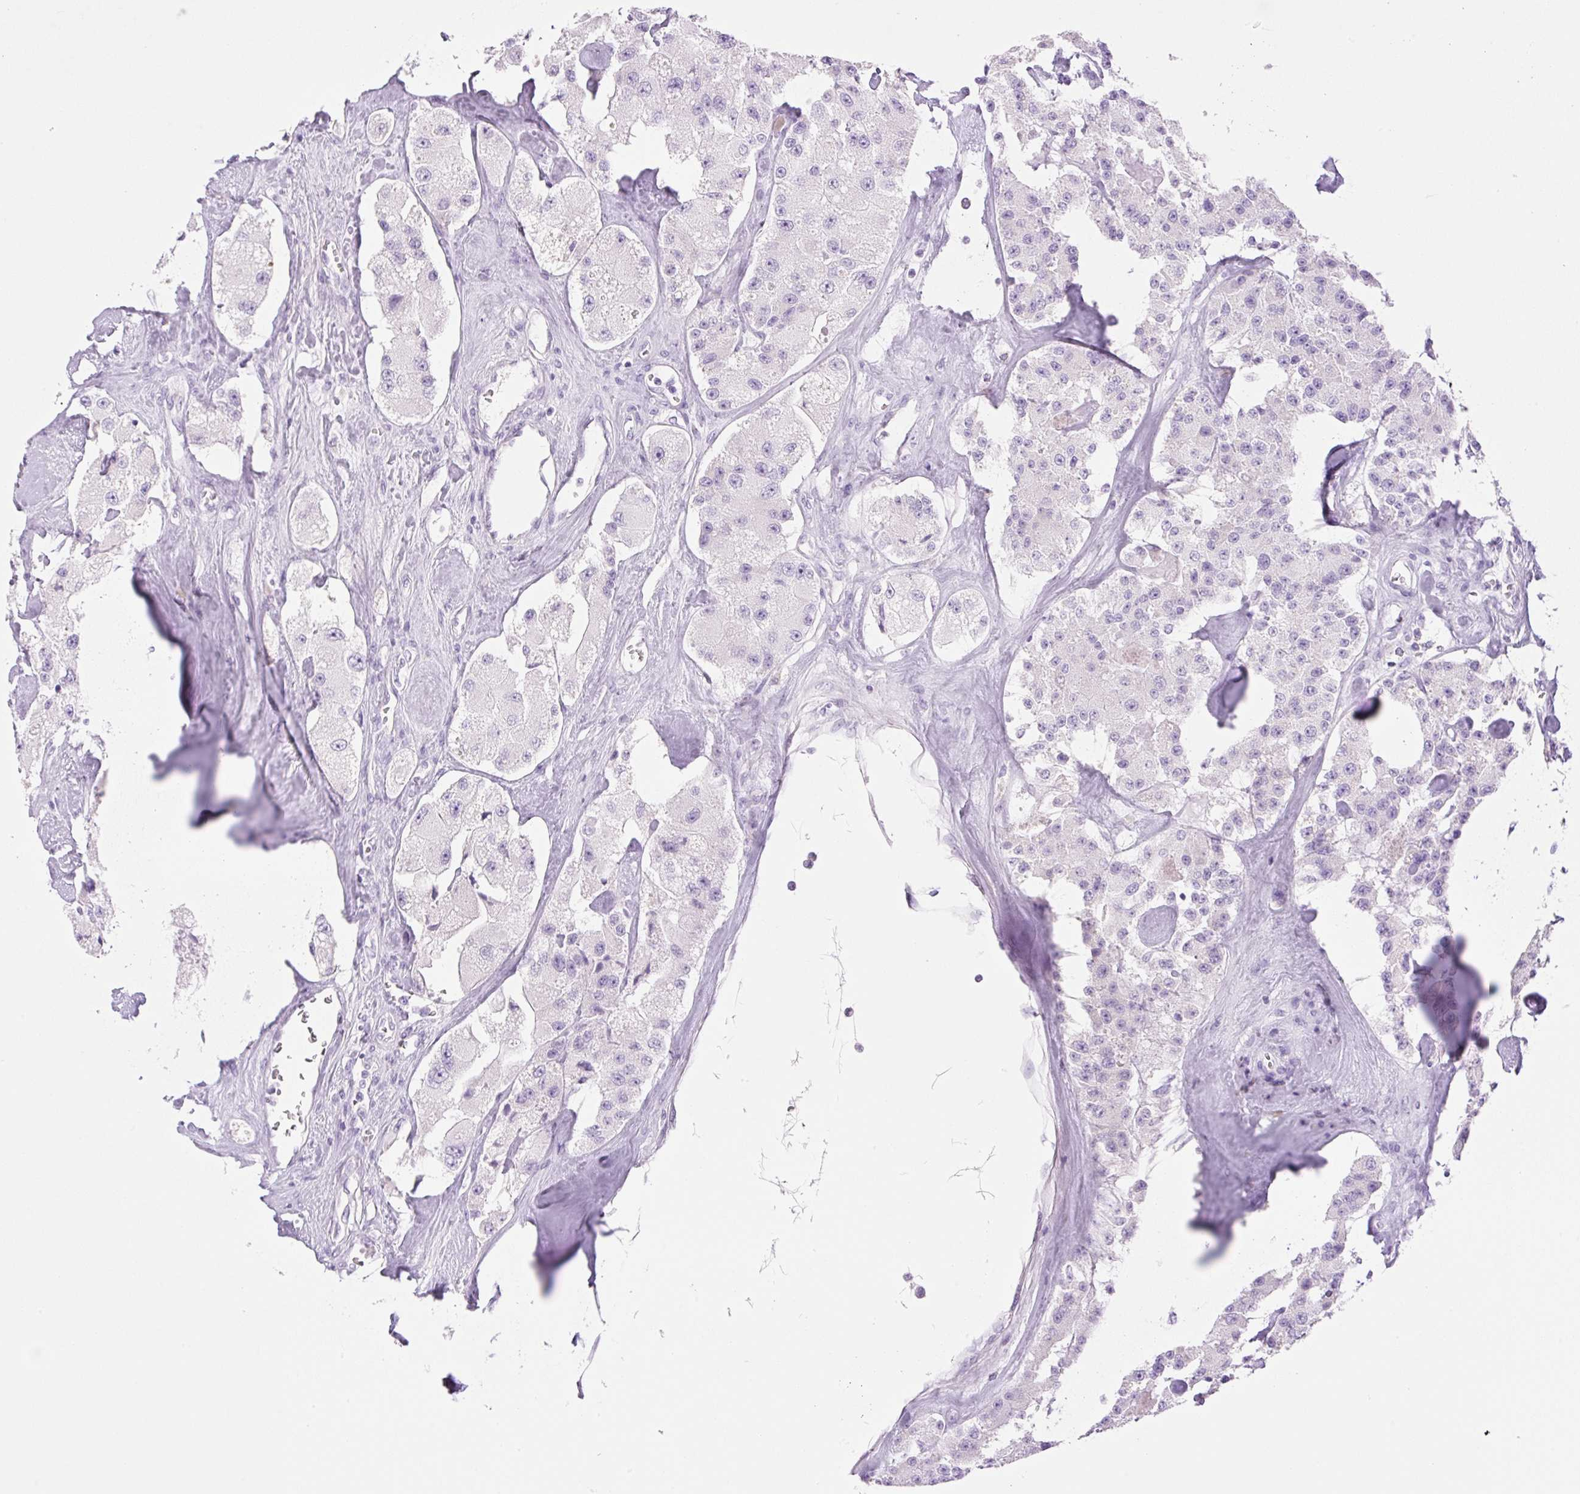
{"staining": {"intensity": "negative", "quantity": "none", "location": "none"}, "tissue": "carcinoid", "cell_type": "Tumor cells", "image_type": "cancer", "snomed": [{"axis": "morphology", "description": "Carcinoid, malignant, NOS"}, {"axis": "topography", "description": "Pancreas"}], "caption": "This is an IHC image of carcinoid. There is no positivity in tumor cells.", "gene": "PALM3", "patient": {"sex": "male", "age": 41}}